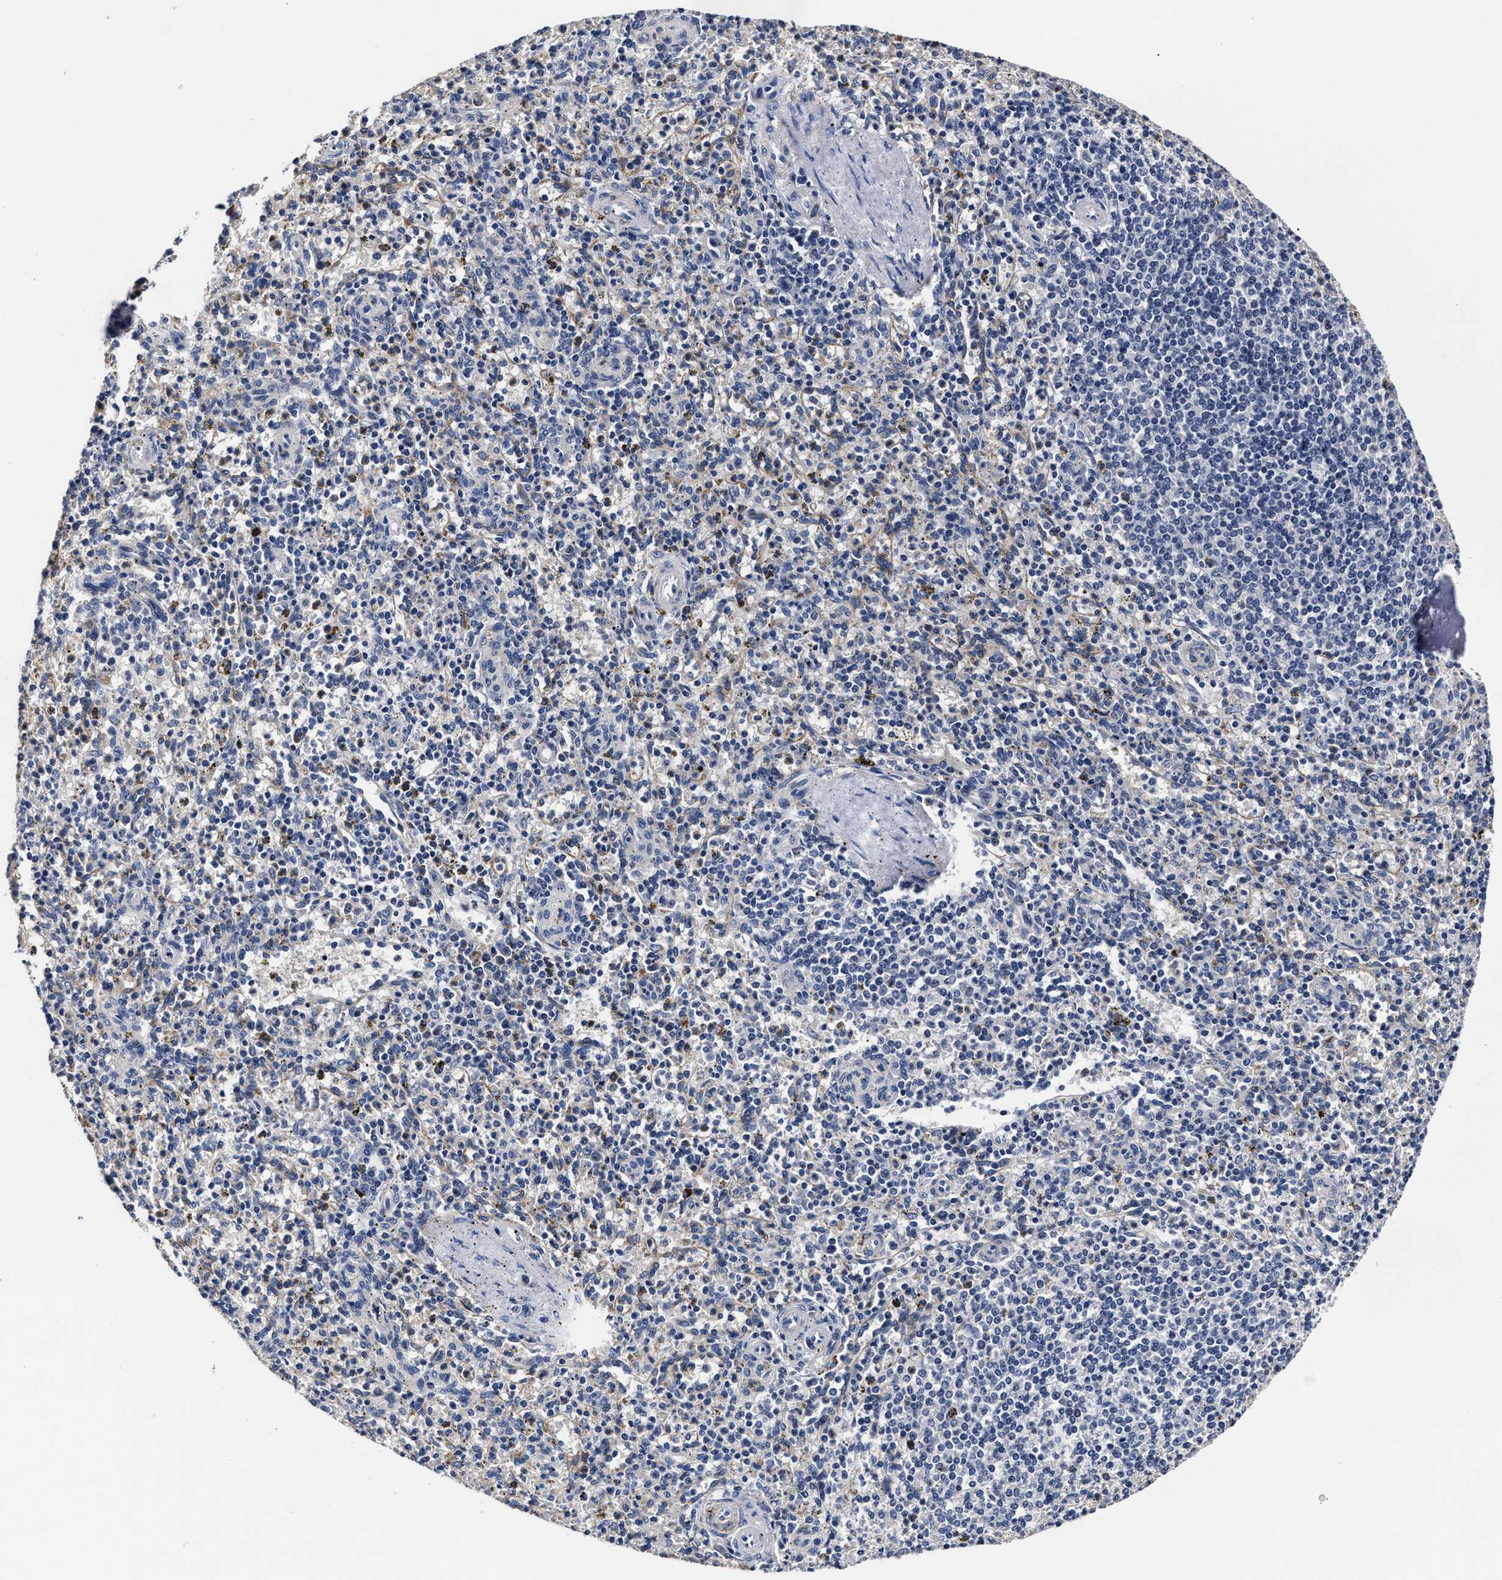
{"staining": {"intensity": "negative", "quantity": "none", "location": "none"}, "tissue": "spleen", "cell_type": "Cells in red pulp", "image_type": "normal", "snomed": [{"axis": "morphology", "description": "Normal tissue, NOS"}, {"axis": "topography", "description": "Spleen"}], "caption": "Human spleen stained for a protein using IHC reveals no expression in cells in red pulp.", "gene": "OLFML2A", "patient": {"sex": "male", "age": 72}}